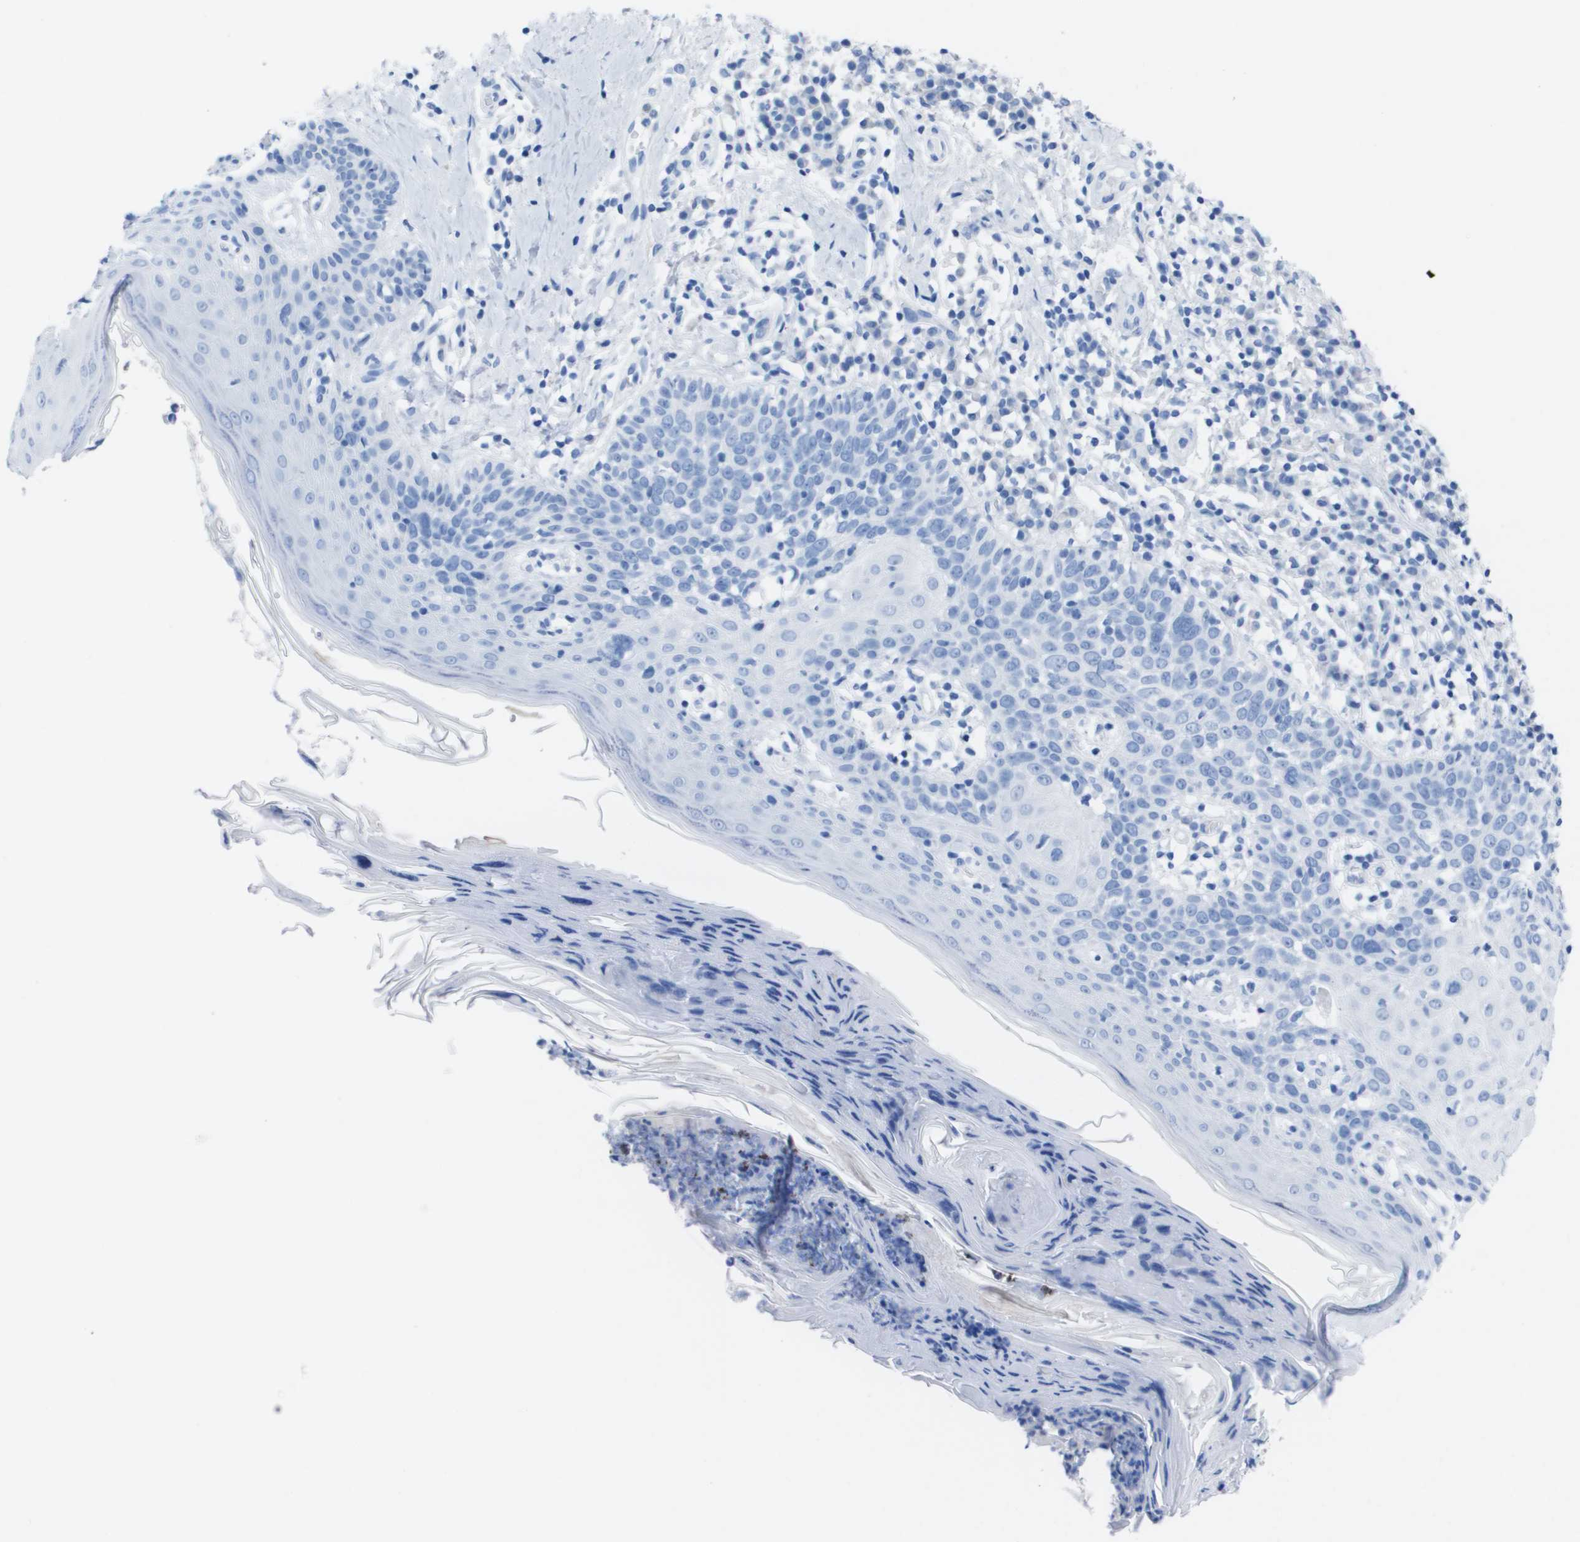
{"staining": {"intensity": "negative", "quantity": "none", "location": "none"}, "tissue": "skin cancer", "cell_type": "Tumor cells", "image_type": "cancer", "snomed": [{"axis": "morphology", "description": "Squamous cell carcinoma in situ, NOS"}, {"axis": "morphology", "description": "Squamous cell carcinoma, NOS"}, {"axis": "topography", "description": "Skin"}], "caption": "A photomicrograph of skin cancer (squamous cell carcinoma in situ) stained for a protein displays no brown staining in tumor cells. (Stains: DAB immunohistochemistry with hematoxylin counter stain, Microscopy: brightfield microscopy at high magnification).", "gene": "KCNA3", "patient": {"sex": "male", "age": 93}}